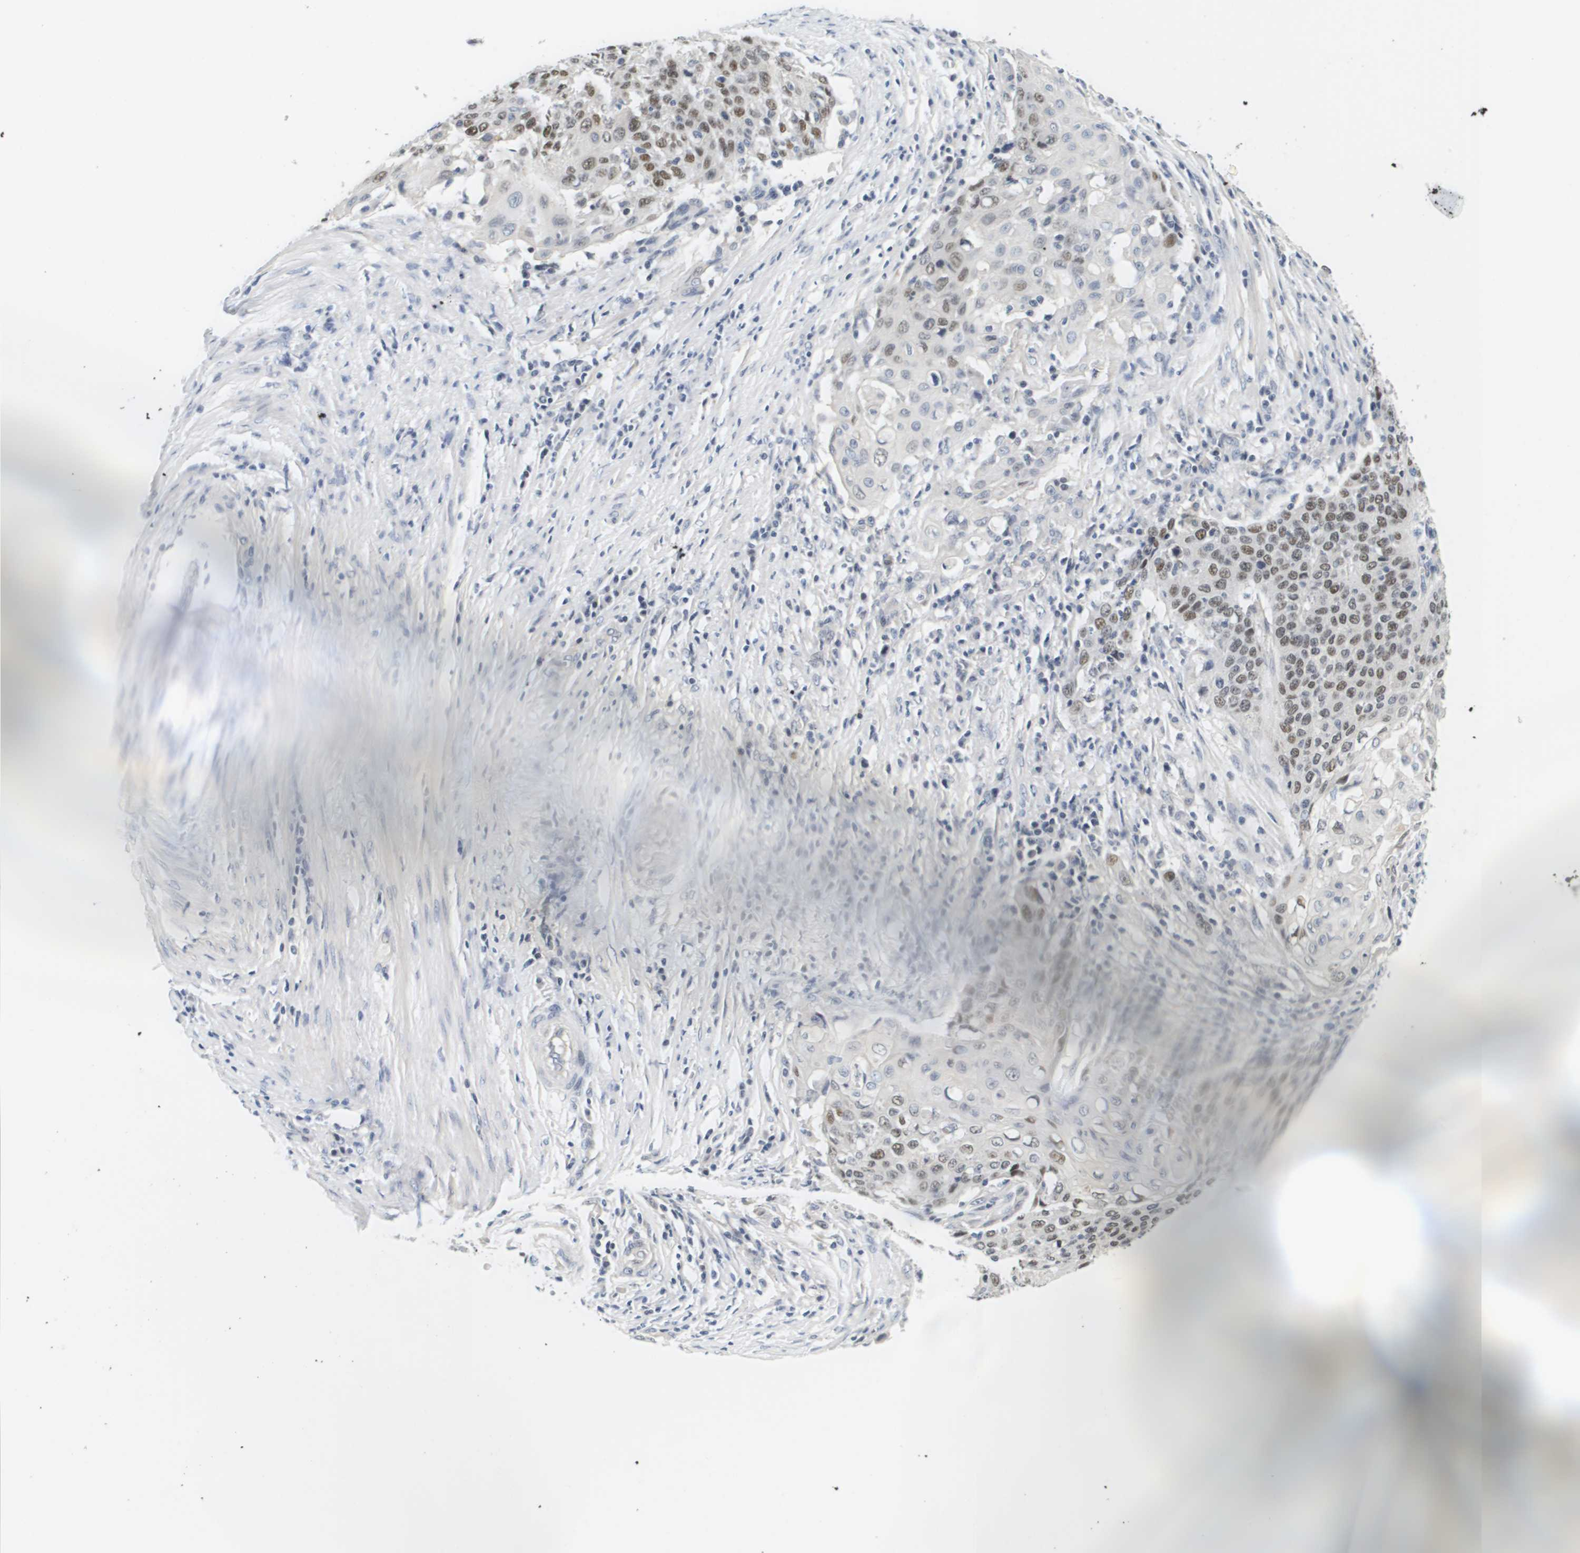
{"staining": {"intensity": "moderate", "quantity": ">75%", "location": "nuclear"}, "tissue": "cervical cancer", "cell_type": "Tumor cells", "image_type": "cancer", "snomed": [{"axis": "morphology", "description": "Squamous cell carcinoma, NOS"}, {"axis": "topography", "description": "Cervix"}], "caption": "High-magnification brightfield microscopy of squamous cell carcinoma (cervical) stained with DAB (brown) and counterstained with hematoxylin (blue). tumor cells exhibit moderate nuclear positivity is appreciated in approximately>75% of cells.", "gene": "KCNJ5", "patient": {"sex": "female", "age": 39}}